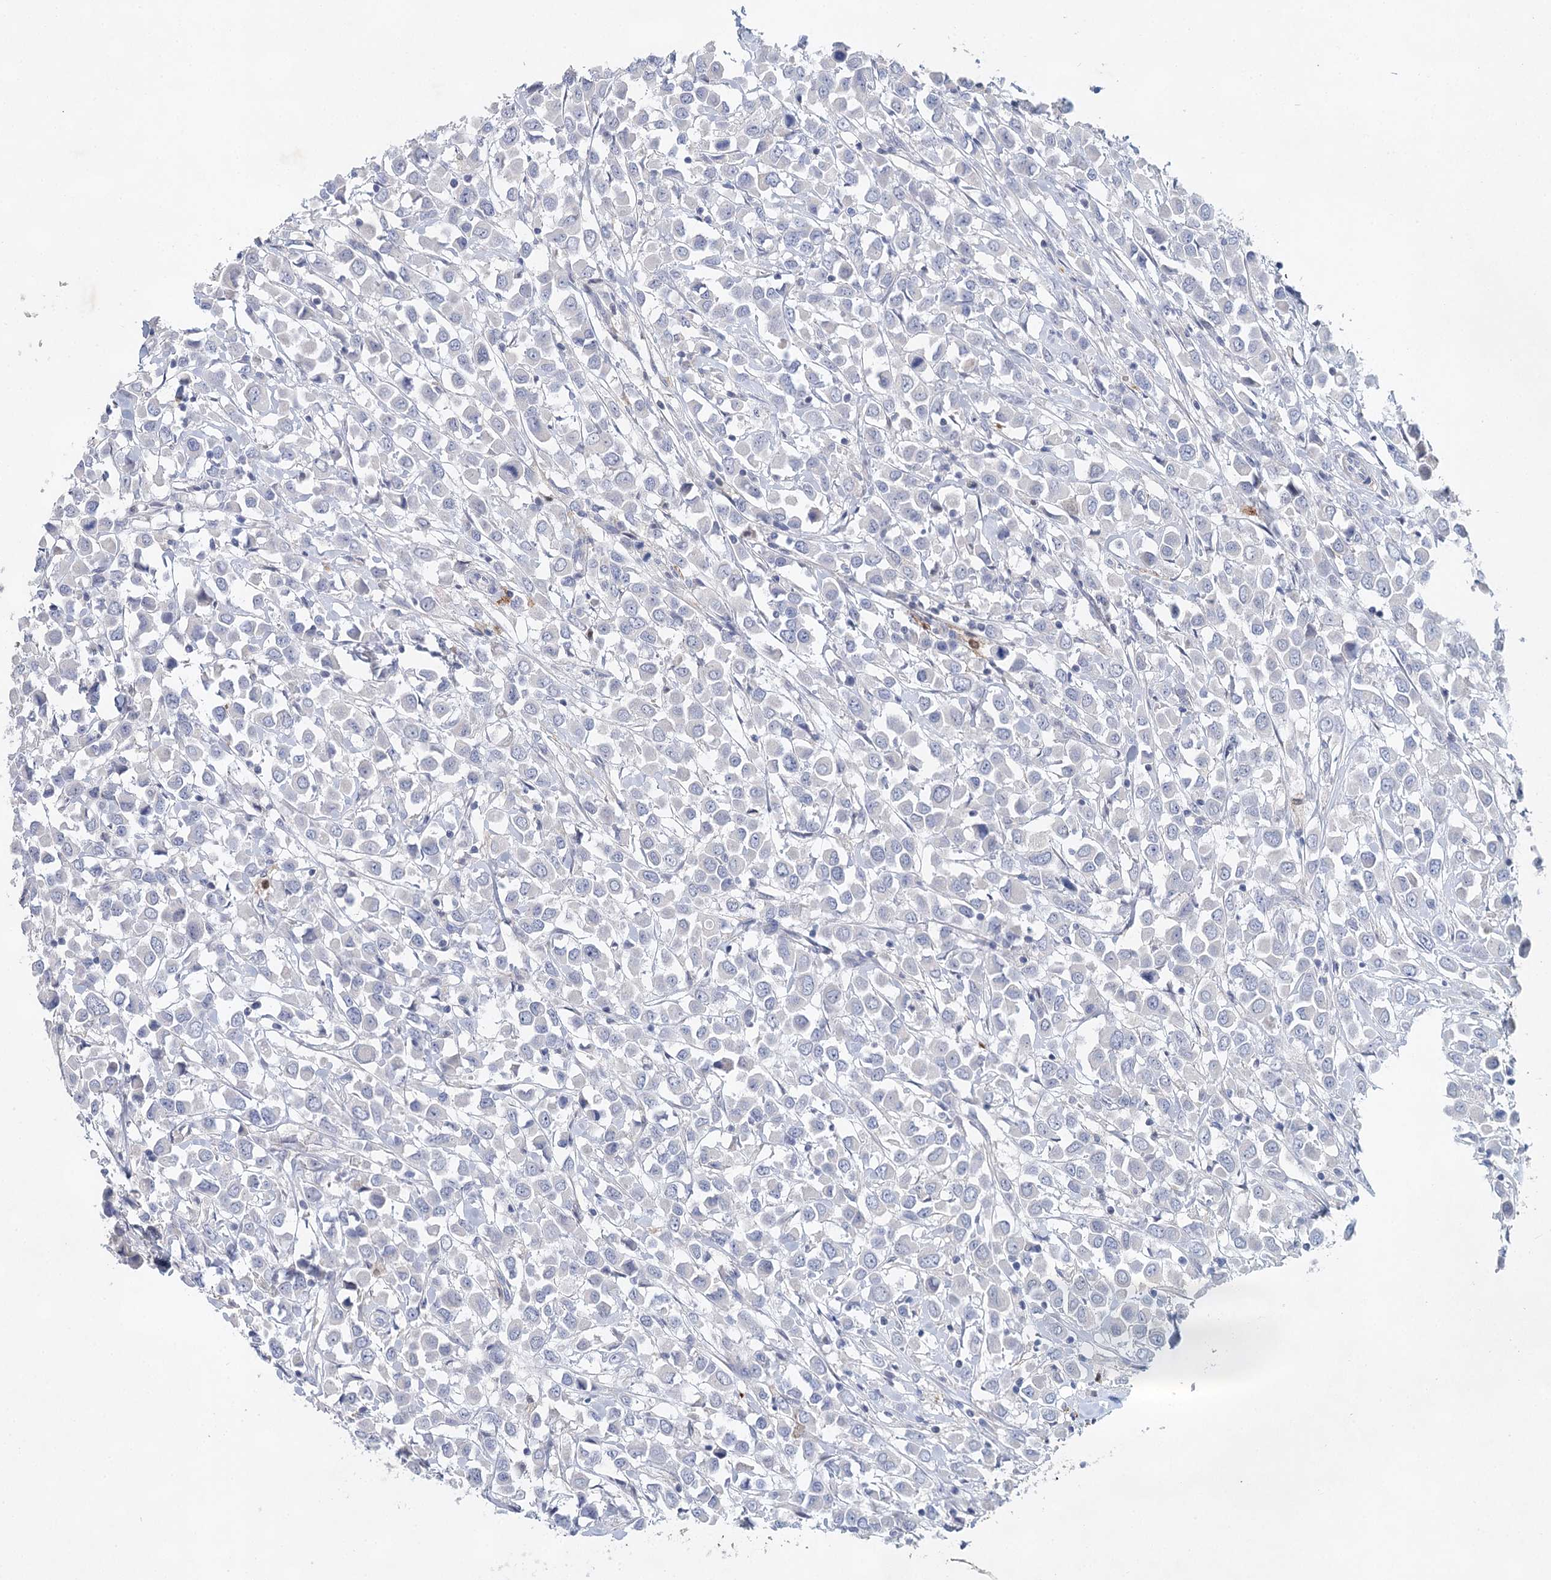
{"staining": {"intensity": "negative", "quantity": "none", "location": "none"}, "tissue": "breast cancer", "cell_type": "Tumor cells", "image_type": "cancer", "snomed": [{"axis": "morphology", "description": "Duct carcinoma"}, {"axis": "topography", "description": "Breast"}], "caption": "Breast cancer stained for a protein using IHC exhibits no expression tumor cells.", "gene": "SLC19A3", "patient": {"sex": "female", "age": 61}}